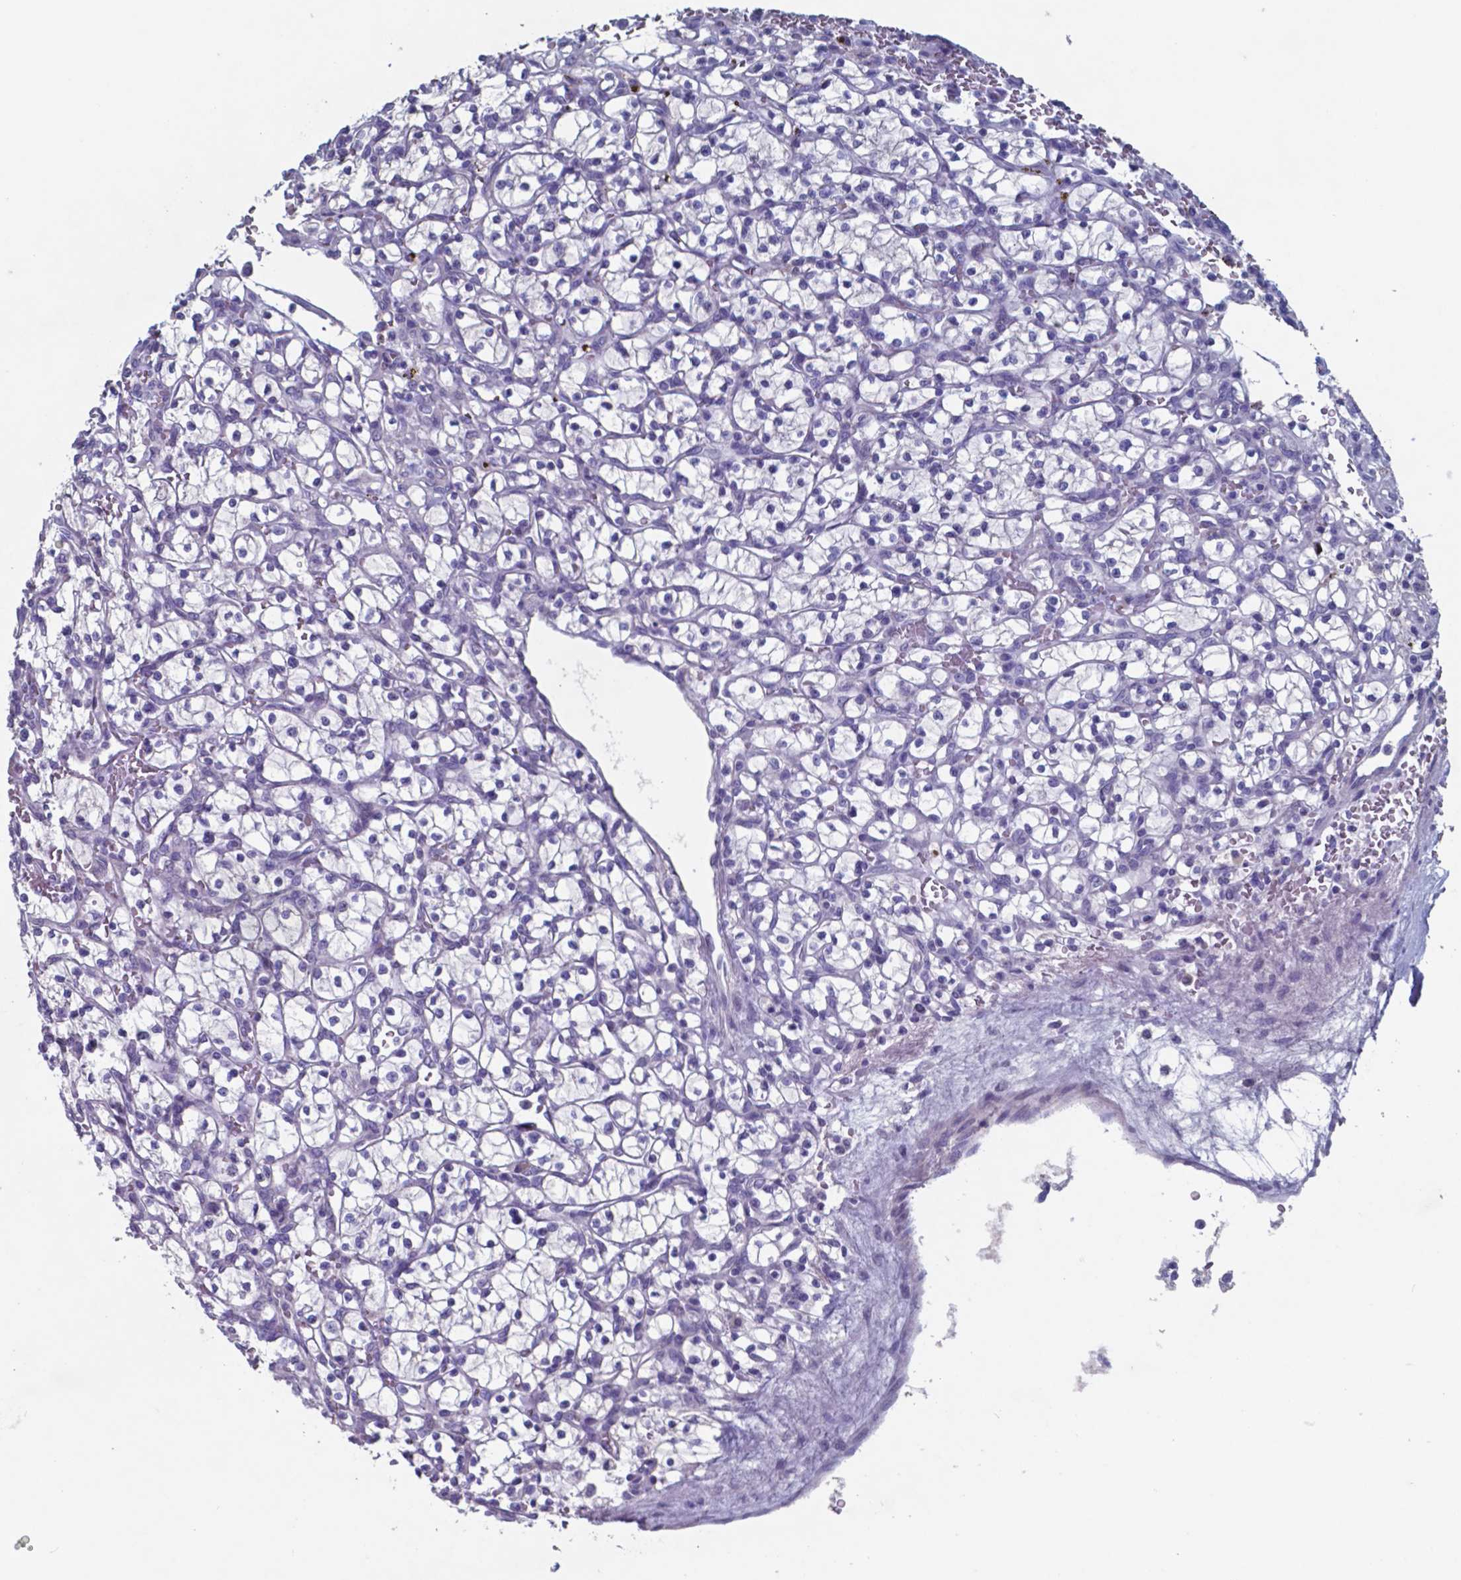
{"staining": {"intensity": "negative", "quantity": "none", "location": "none"}, "tissue": "renal cancer", "cell_type": "Tumor cells", "image_type": "cancer", "snomed": [{"axis": "morphology", "description": "Adenocarcinoma, NOS"}, {"axis": "topography", "description": "Kidney"}], "caption": "Renal cancer (adenocarcinoma) was stained to show a protein in brown. There is no significant positivity in tumor cells.", "gene": "TTR", "patient": {"sex": "female", "age": 64}}